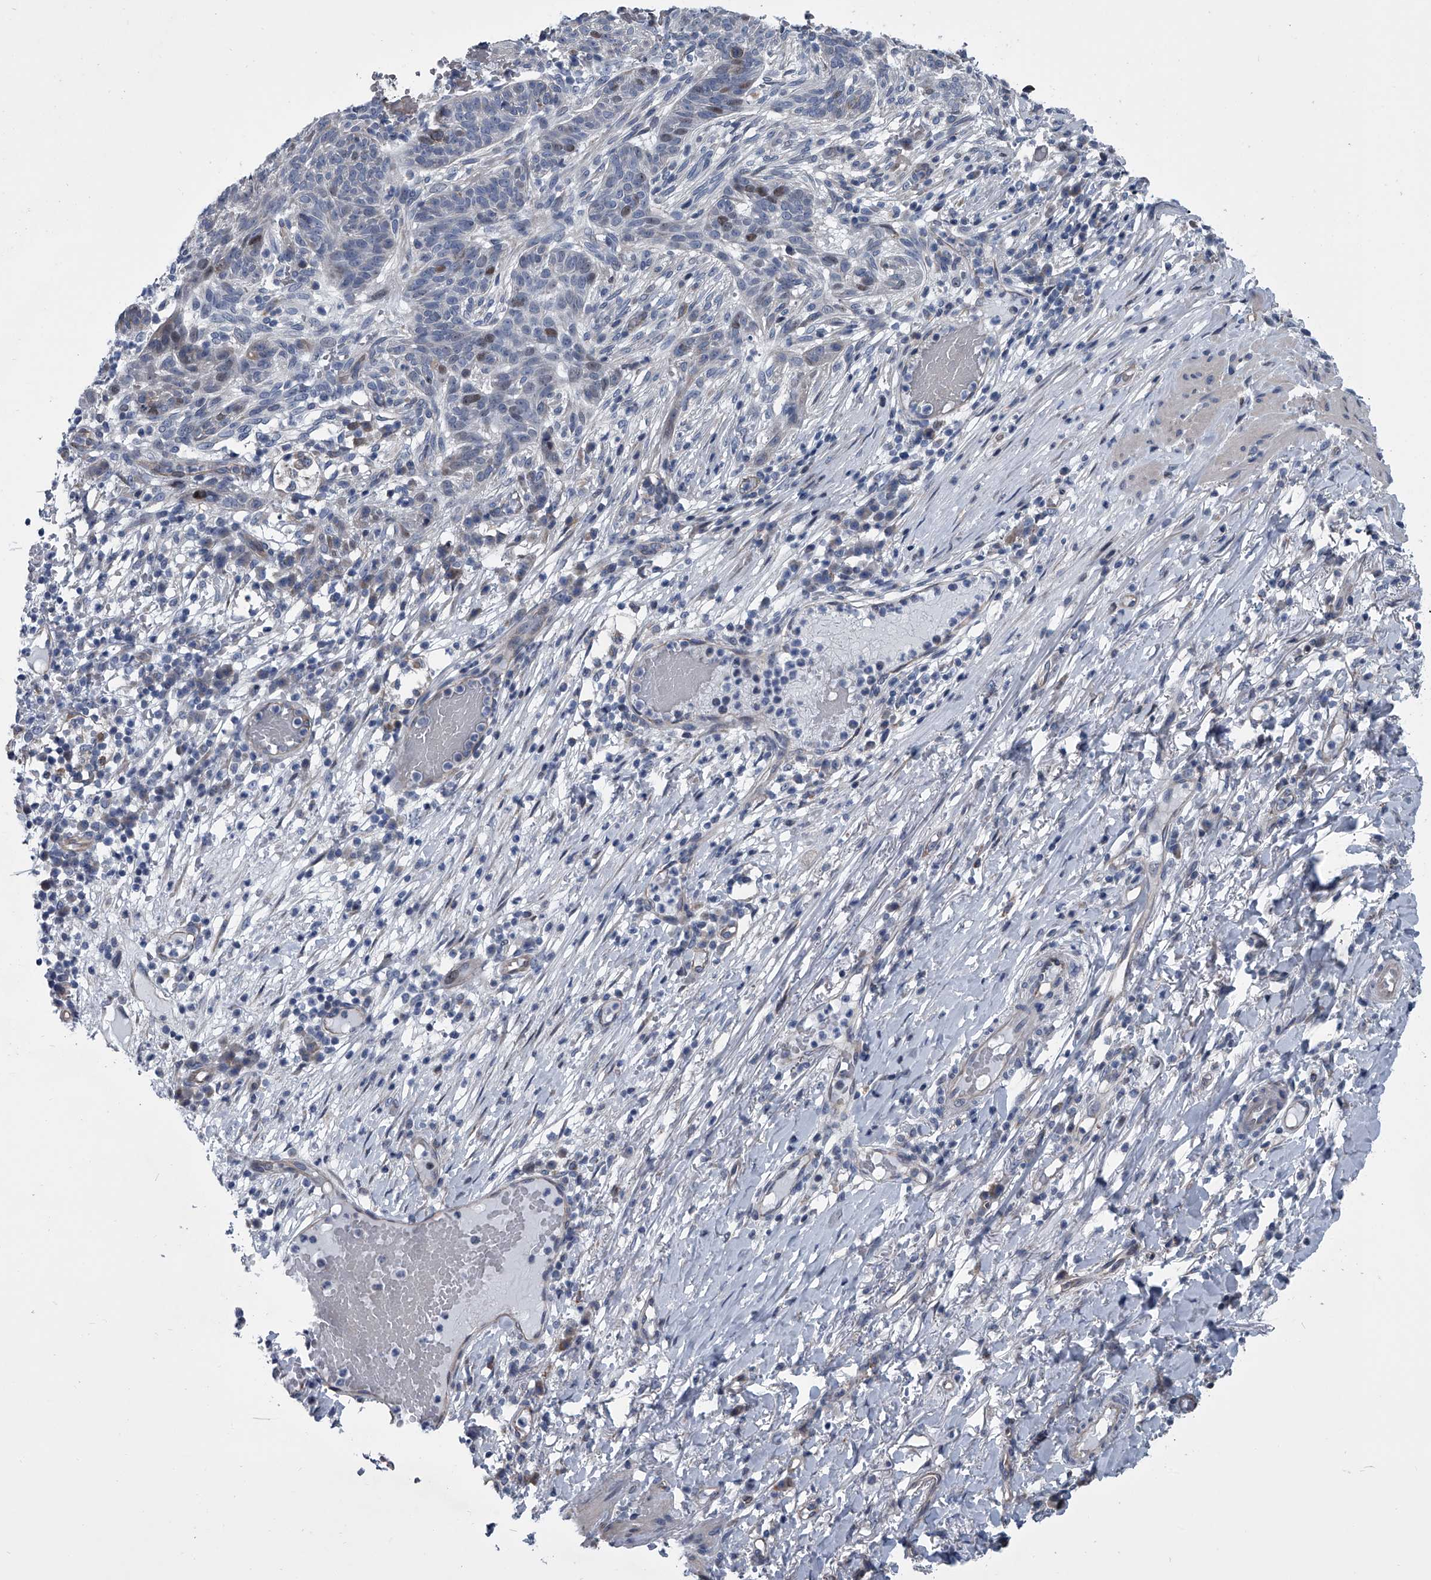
{"staining": {"intensity": "weak", "quantity": "<25%", "location": "nuclear"}, "tissue": "skin cancer", "cell_type": "Tumor cells", "image_type": "cancer", "snomed": [{"axis": "morphology", "description": "Normal tissue, NOS"}, {"axis": "morphology", "description": "Basal cell carcinoma"}, {"axis": "topography", "description": "Skin"}], "caption": "Immunohistochemical staining of human basal cell carcinoma (skin) displays no significant expression in tumor cells.", "gene": "ABCG1", "patient": {"sex": "male", "age": 64}}